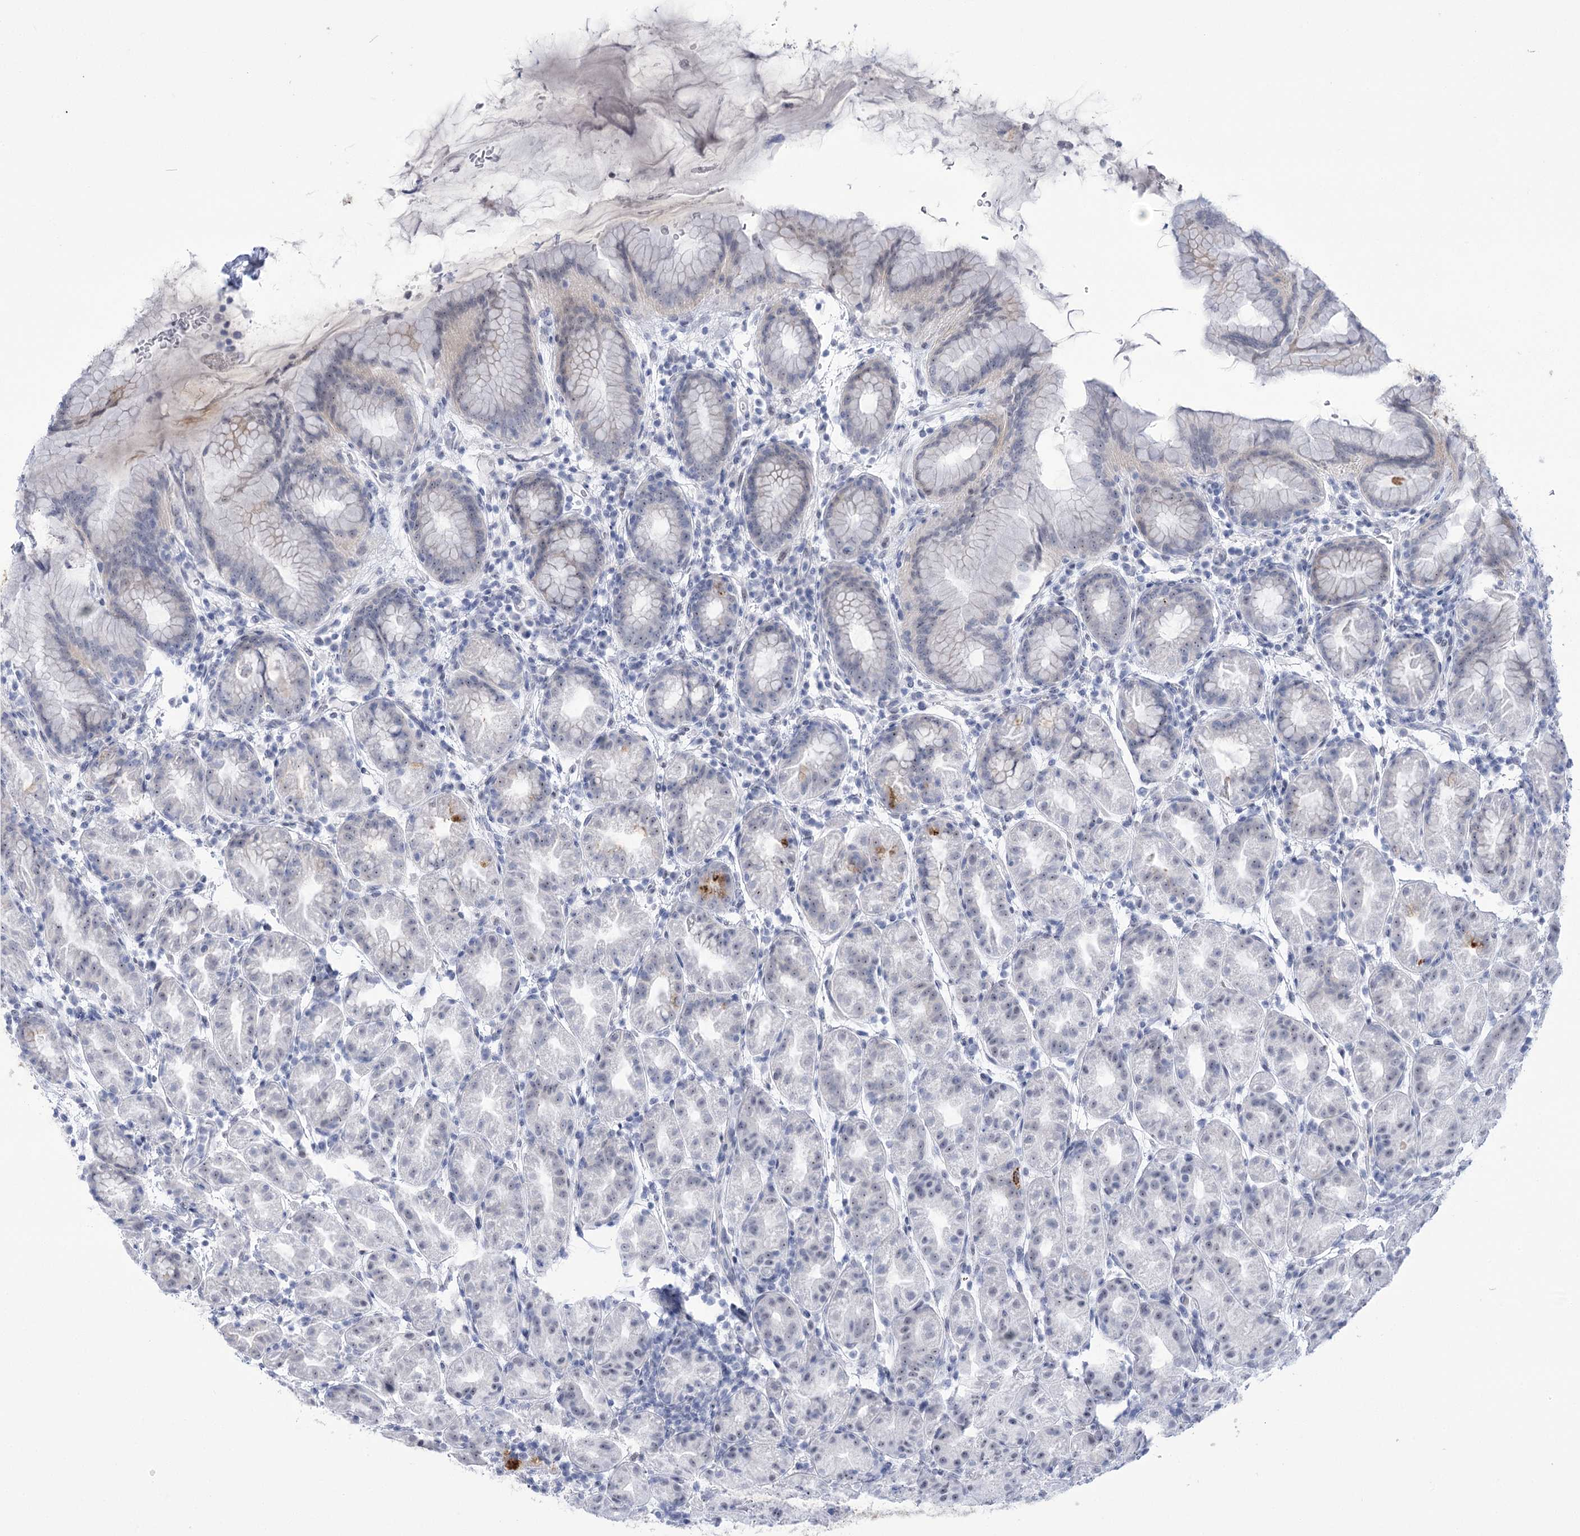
{"staining": {"intensity": "moderate", "quantity": "<25%", "location": "cytoplasmic/membranous"}, "tissue": "stomach", "cell_type": "Glandular cells", "image_type": "normal", "snomed": [{"axis": "morphology", "description": "Normal tissue, NOS"}, {"axis": "topography", "description": "Stomach"}], "caption": "Protein staining of normal stomach demonstrates moderate cytoplasmic/membranous staining in approximately <25% of glandular cells.", "gene": "HORMAD1", "patient": {"sex": "female", "age": 79}}